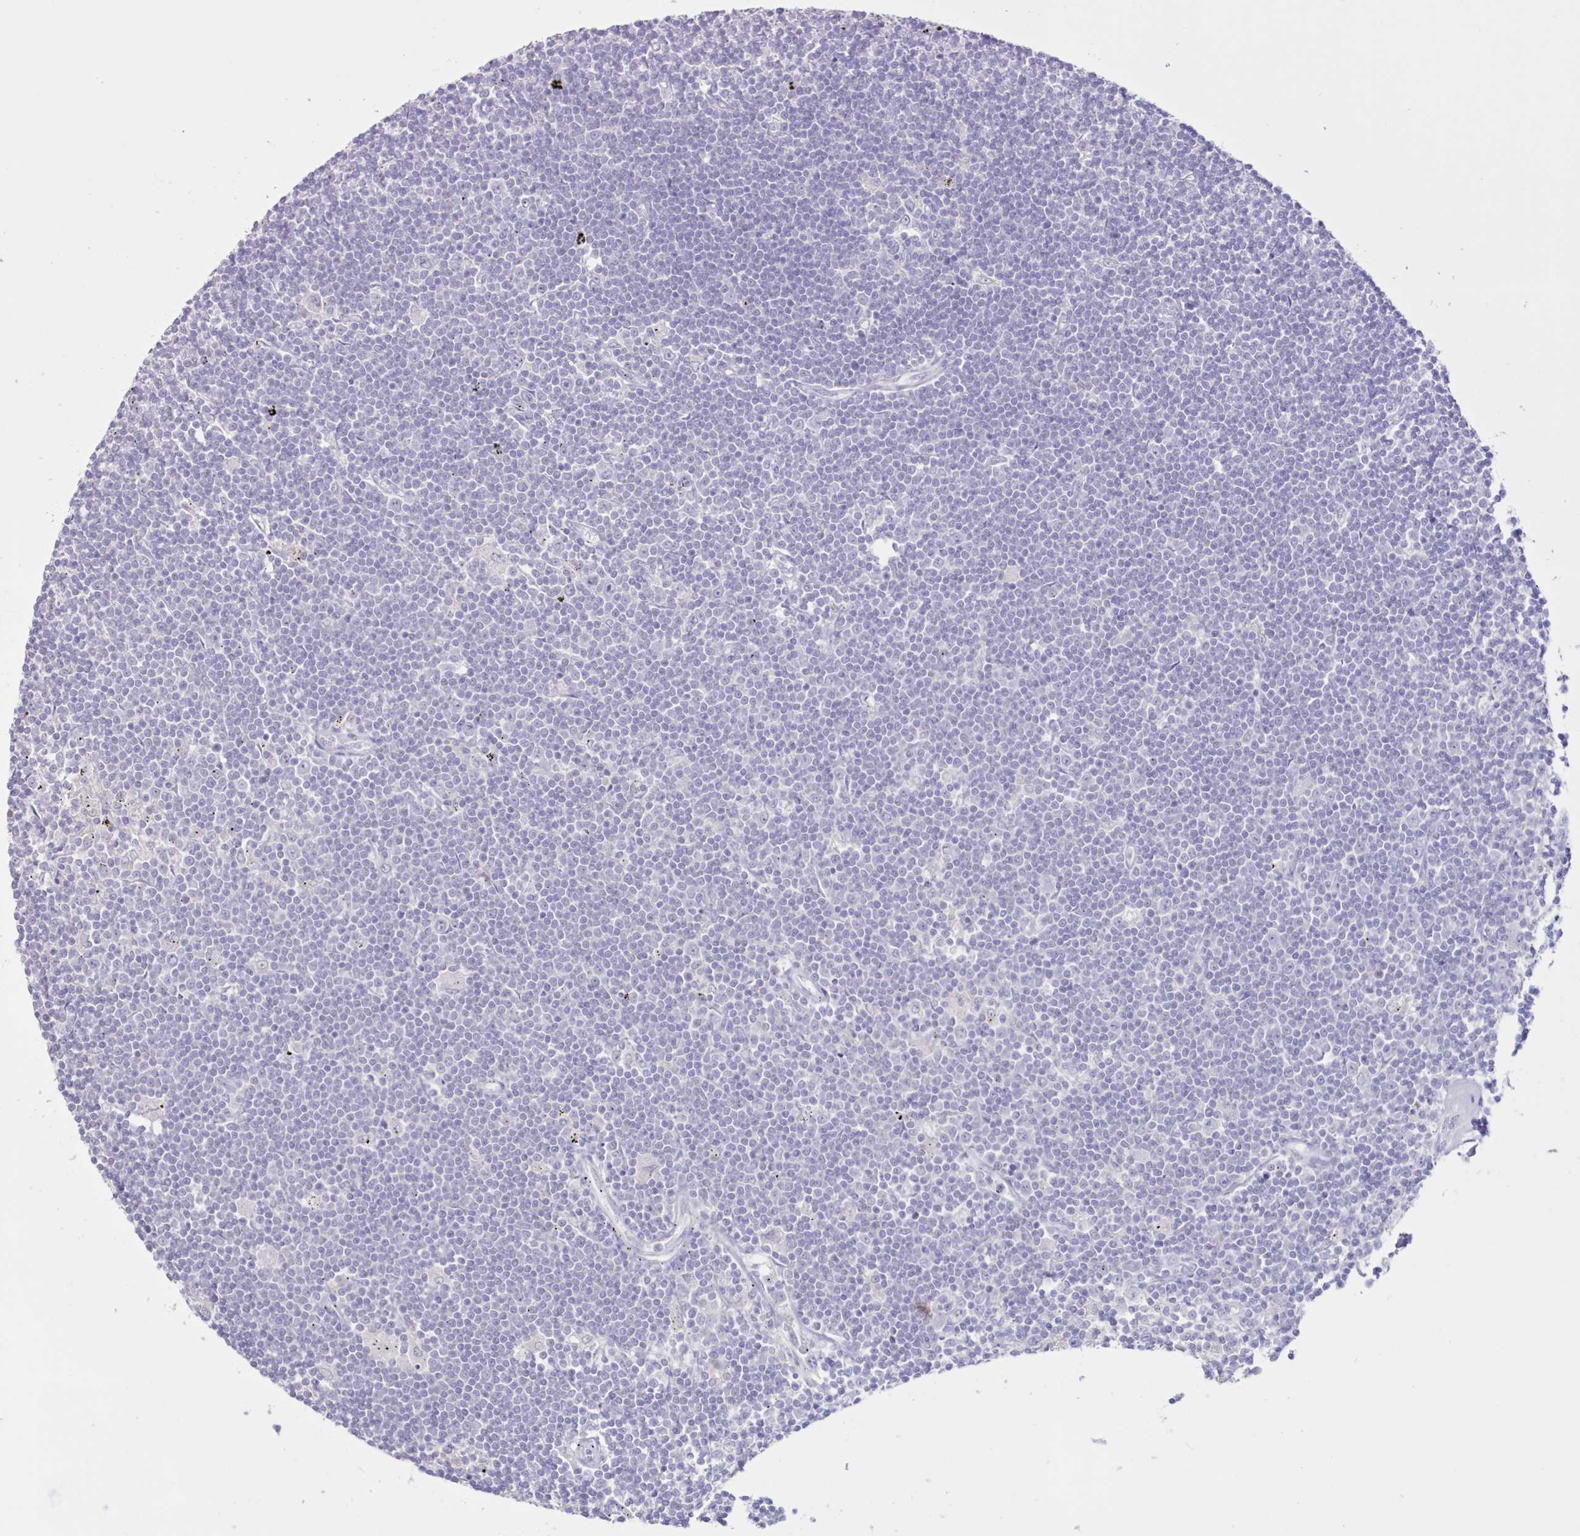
{"staining": {"intensity": "negative", "quantity": "none", "location": "none"}, "tissue": "lymphoma", "cell_type": "Tumor cells", "image_type": "cancer", "snomed": [{"axis": "morphology", "description": "Malignant lymphoma, non-Hodgkin's type, Low grade"}, {"axis": "topography", "description": "Spleen"}], "caption": "This is an immunohistochemistry (IHC) micrograph of human low-grade malignant lymphoma, non-Hodgkin's type. There is no positivity in tumor cells.", "gene": "CYP3A4", "patient": {"sex": "male", "age": 76}}